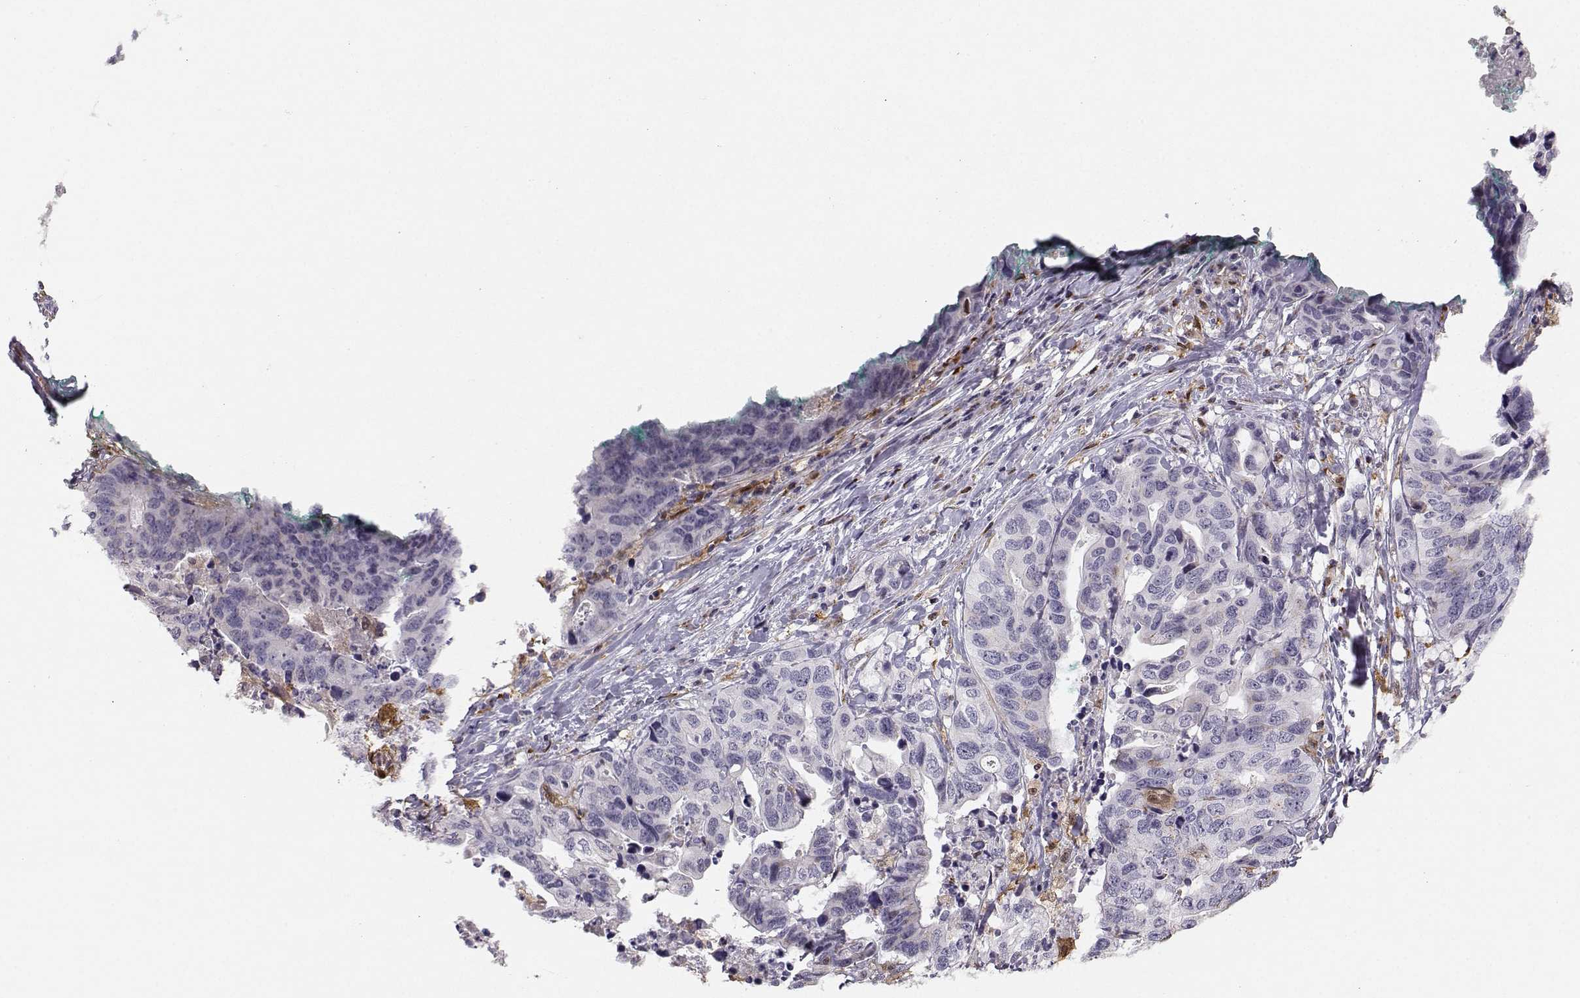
{"staining": {"intensity": "negative", "quantity": "none", "location": "none"}, "tissue": "stomach cancer", "cell_type": "Tumor cells", "image_type": "cancer", "snomed": [{"axis": "morphology", "description": "Adenocarcinoma, NOS"}, {"axis": "topography", "description": "Stomach, upper"}], "caption": "A photomicrograph of human stomach adenocarcinoma is negative for staining in tumor cells. The staining is performed using DAB brown chromogen with nuclei counter-stained in using hematoxylin.", "gene": "HTR7", "patient": {"sex": "female", "age": 67}}